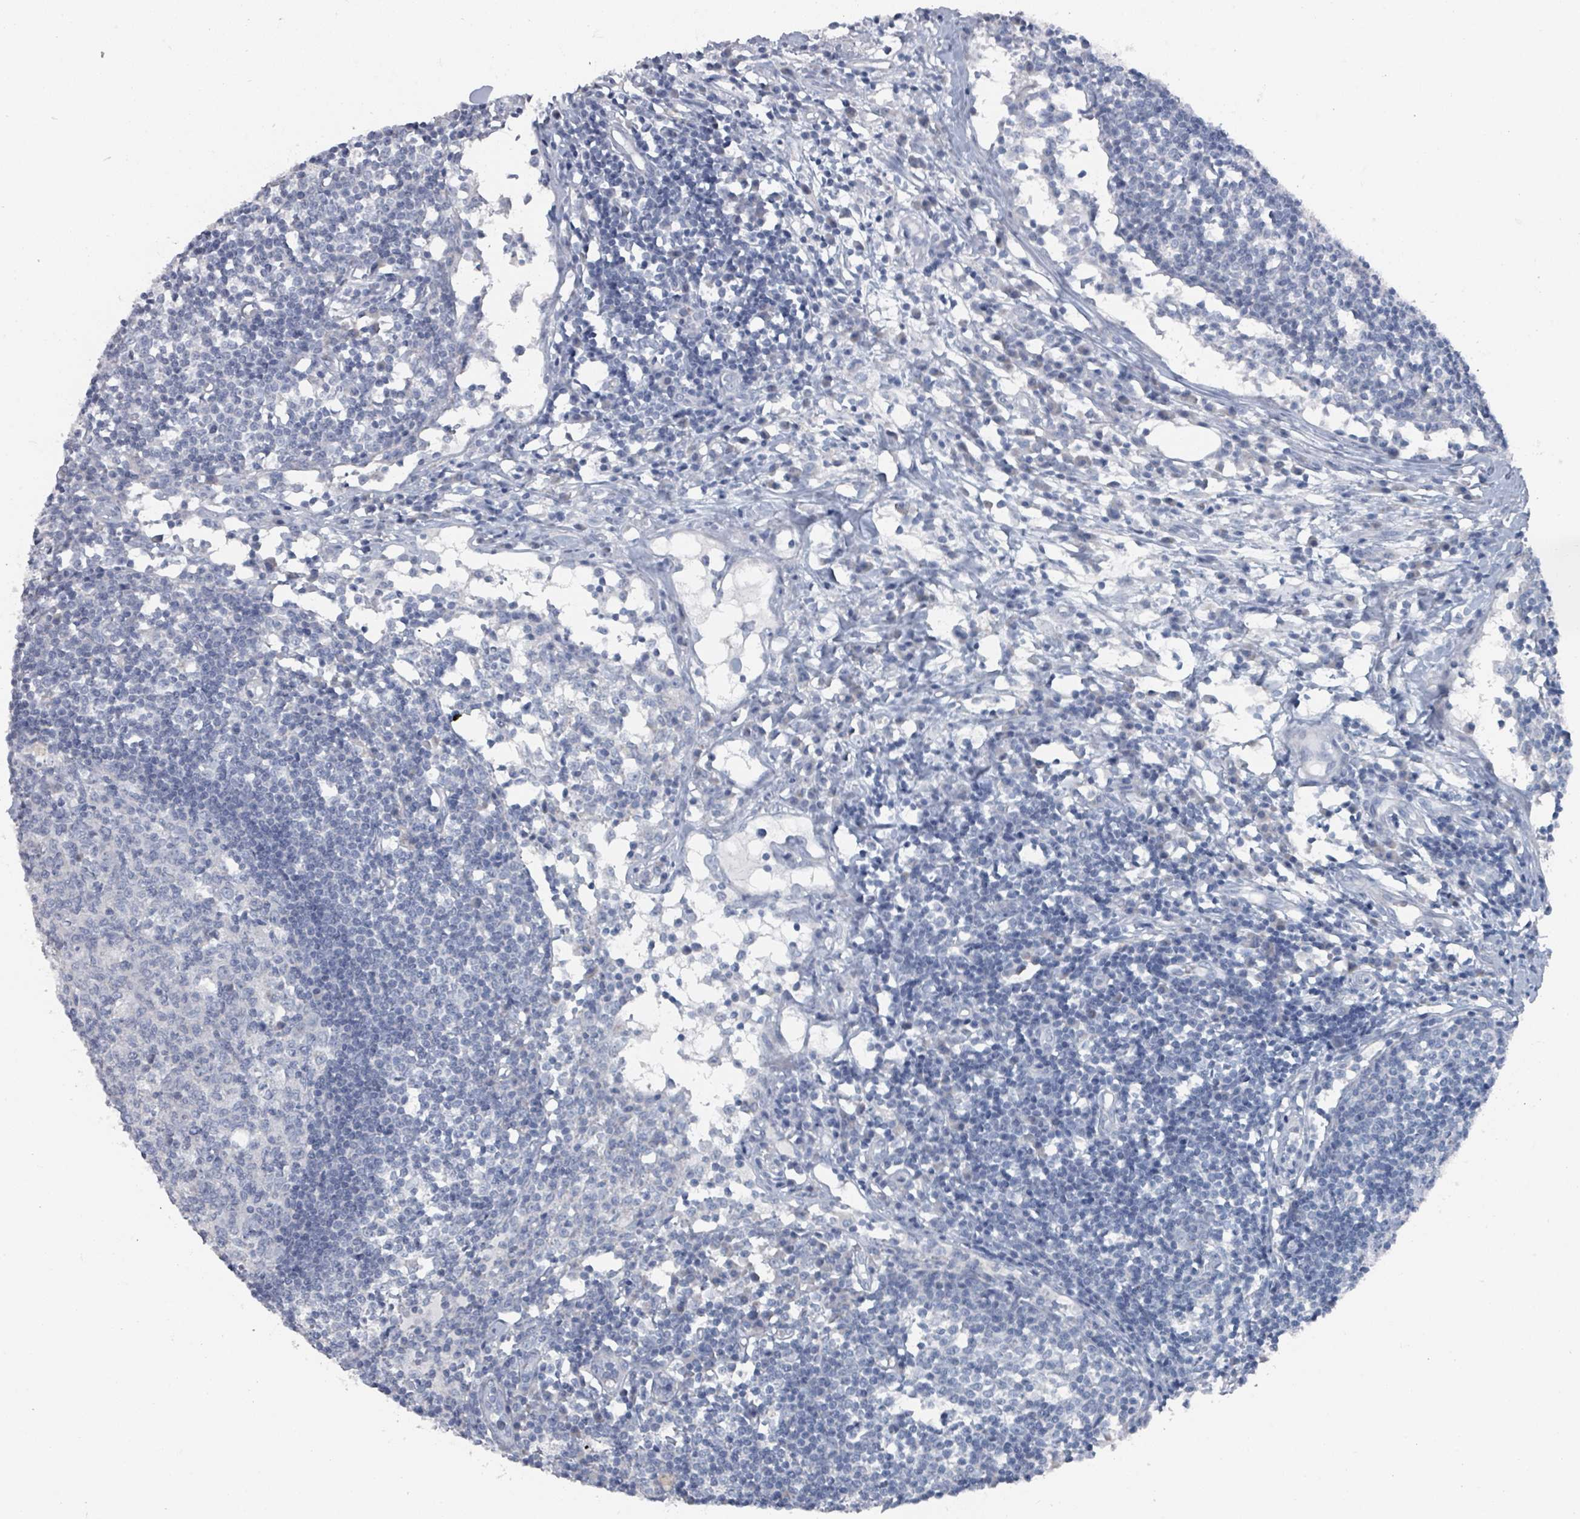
{"staining": {"intensity": "negative", "quantity": "none", "location": "none"}, "tissue": "lymph node", "cell_type": "Germinal center cells", "image_type": "normal", "snomed": [{"axis": "morphology", "description": "Normal tissue, NOS"}, {"axis": "topography", "description": "Lymph node"}], "caption": "There is no significant expression in germinal center cells of lymph node. (DAB (3,3'-diaminobenzidine) immunohistochemistry (IHC) with hematoxylin counter stain).", "gene": "GAMT", "patient": {"sex": "female", "age": 55}}